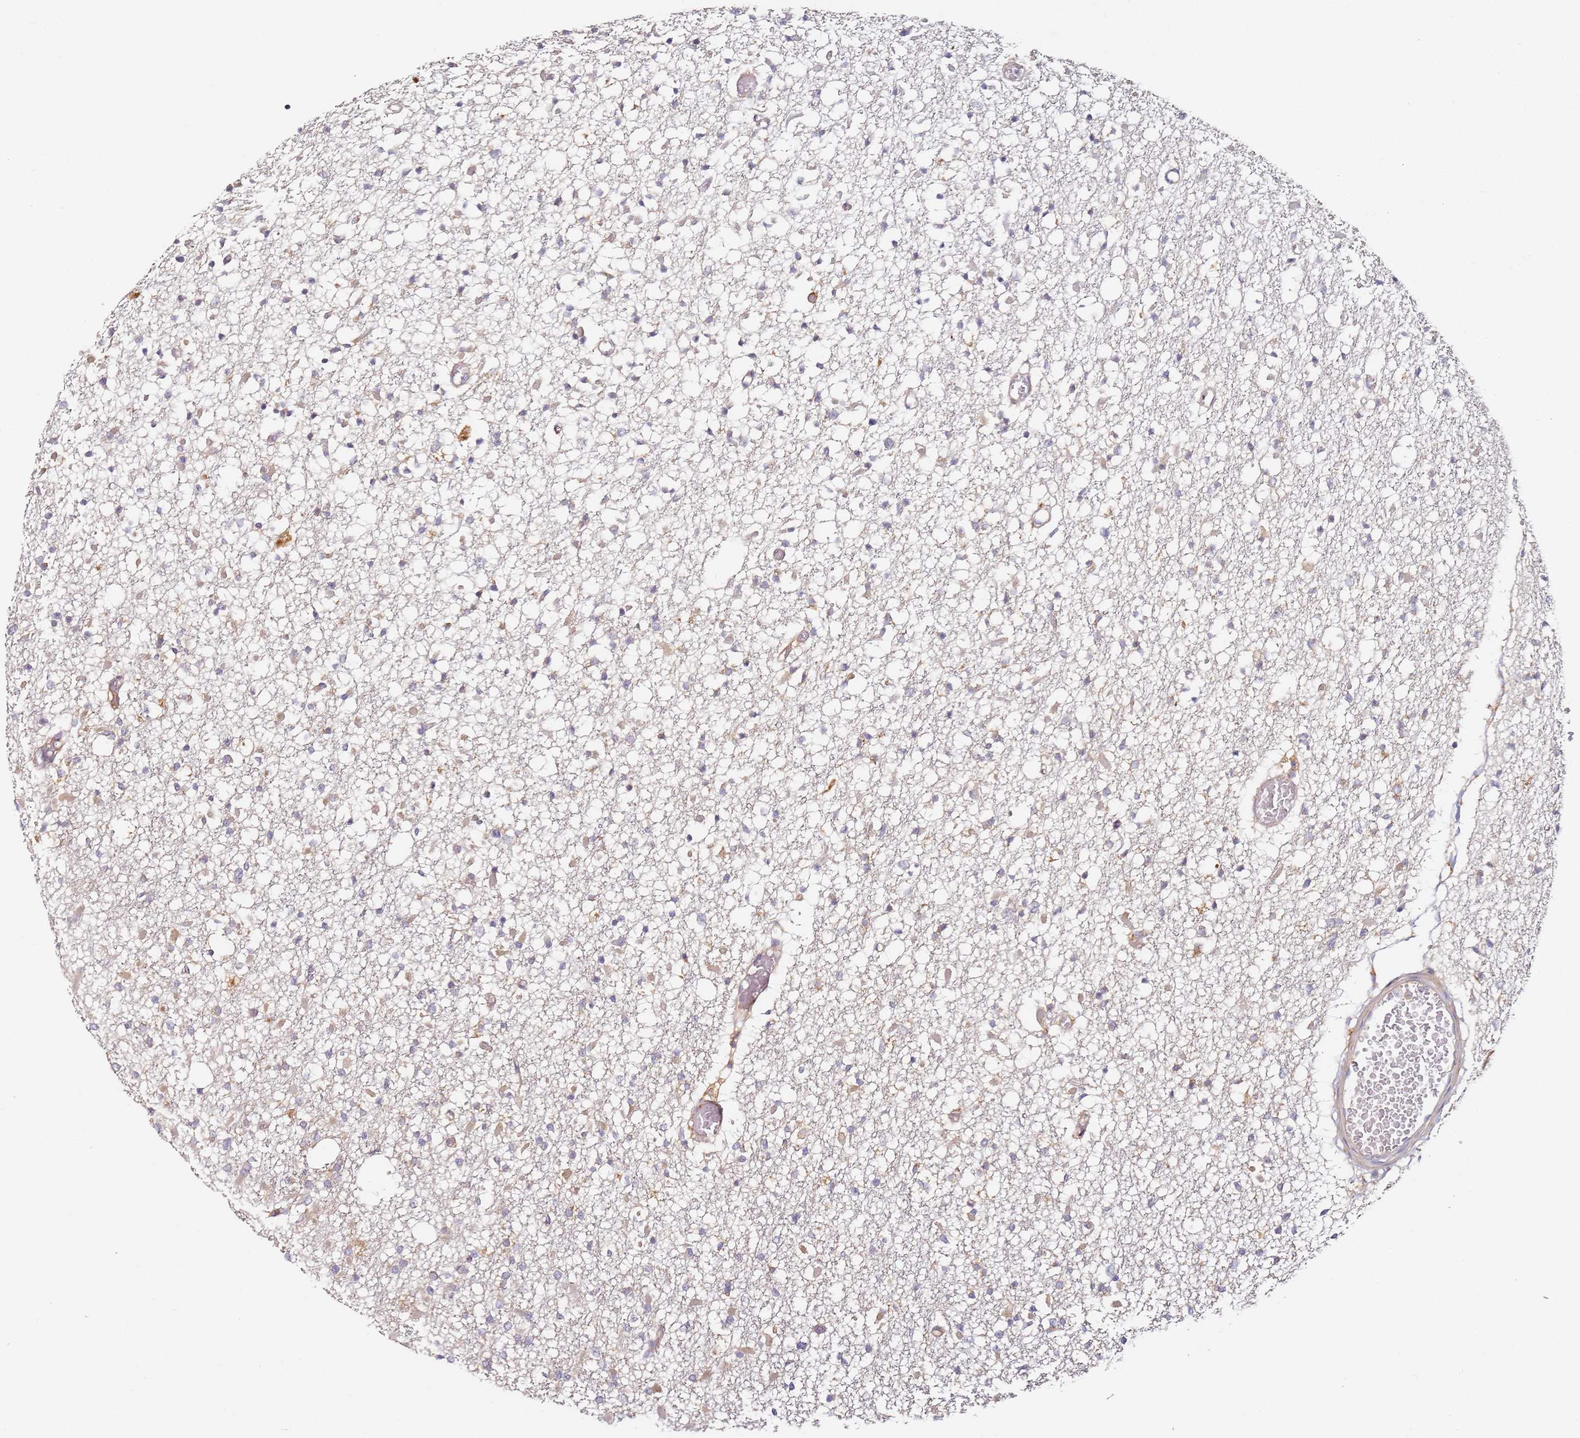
{"staining": {"intensity": "negative", "quantity": "none", "location": "none"}, "tissue": "glioma", "cell_type": "Tumor cells", "image_type": "cancer", "snomed": [{"axis": "morphology", "description": "Glioma, malignant, Low grade"}, {"axis": "topography", "description": "Brain"}], "caption": "IHC micrograph of neoplastic tissue: glioma stained with DAB exhibits no significant protein expression in tumor cells.", "gene": "RPS3A", "patient": {"sex": "female", "age": 22}}